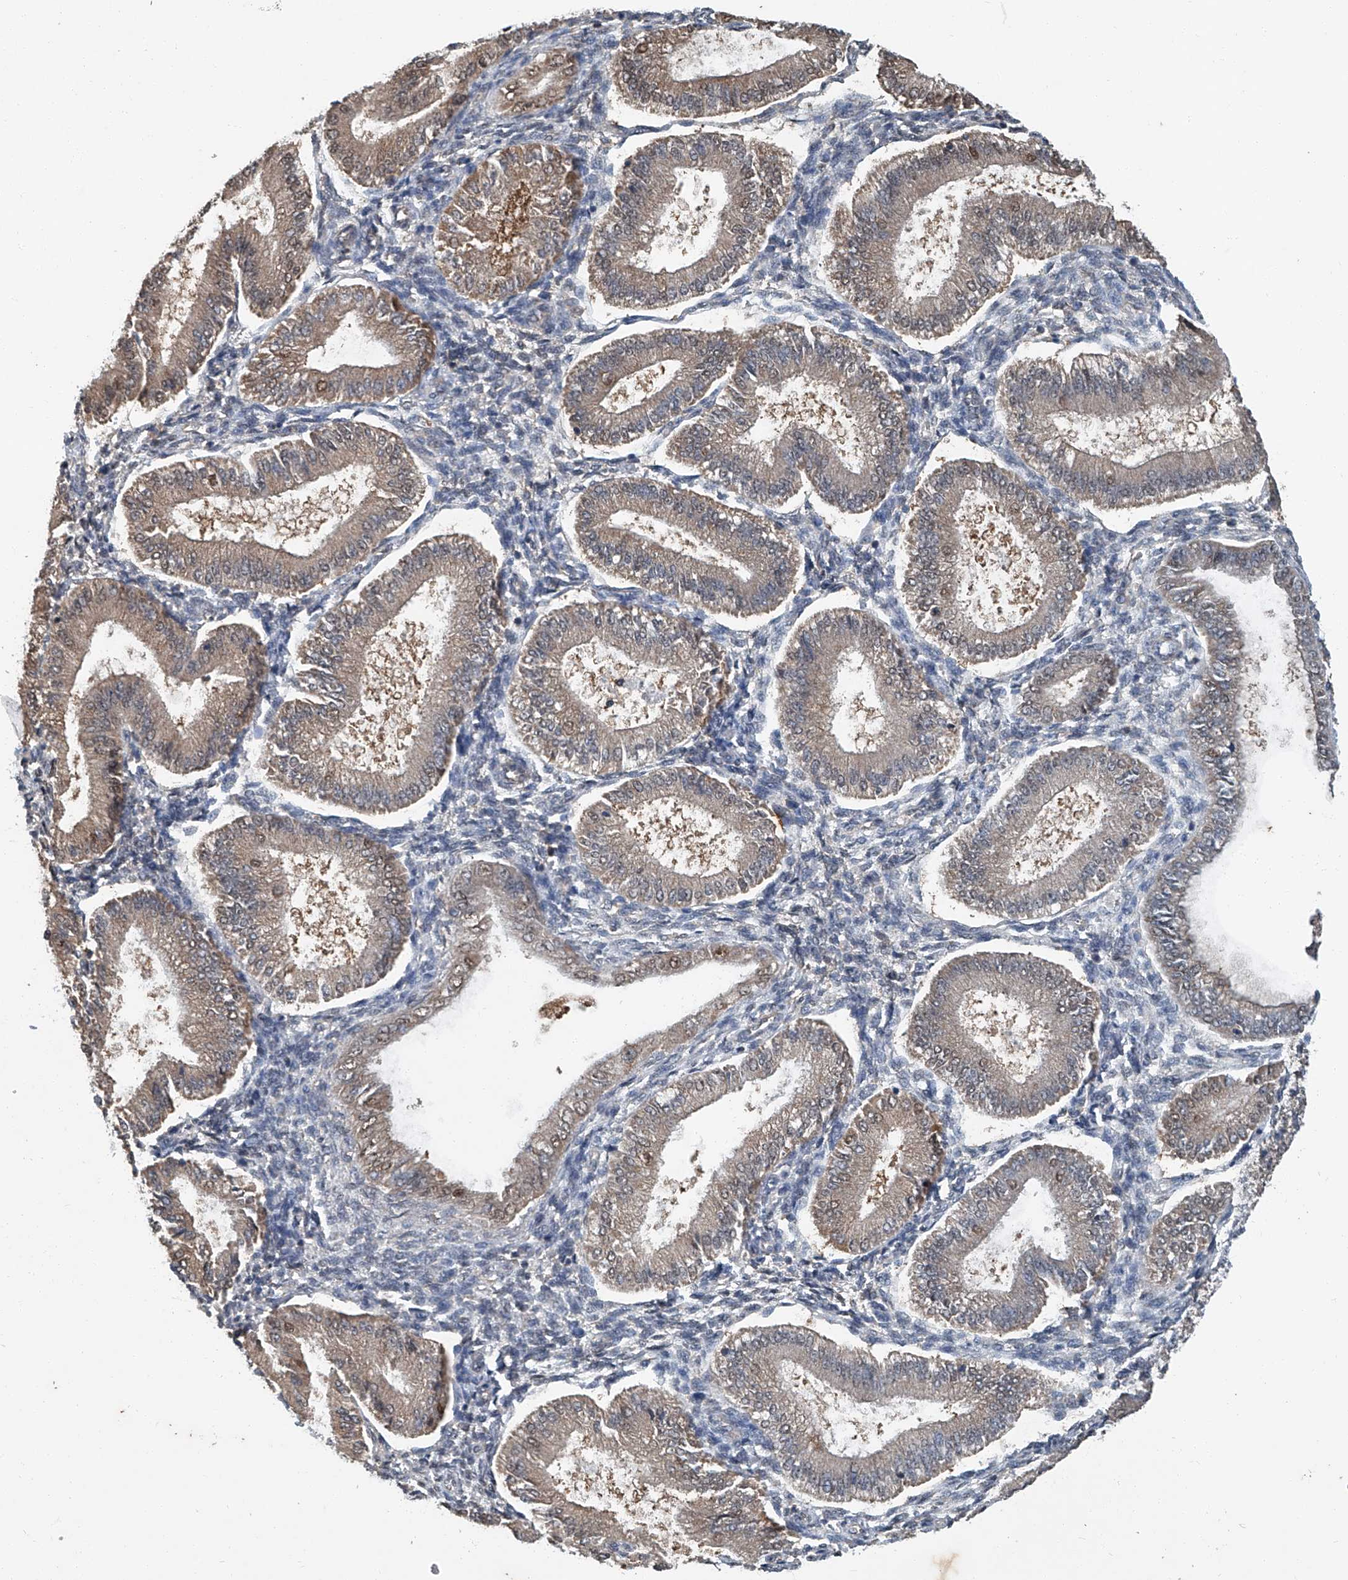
{"staining": {"intensity": "negative", "quantity": "none", "location": "none"}, "tissue": "endometrium", "cell_type": "Cells in endometrial stroma", "image_type": "normal", "snomed": [{"axis": "morphology", "description": "Normal tissue, NOS"}, {"axis": "topography", "description": "Endometrium"}], "caption": "Cells in endometrial stroma show no significant protein expression in benign endometrium.", "gene": "CLK1", "patient": {"sex": "female", "age": 39}}